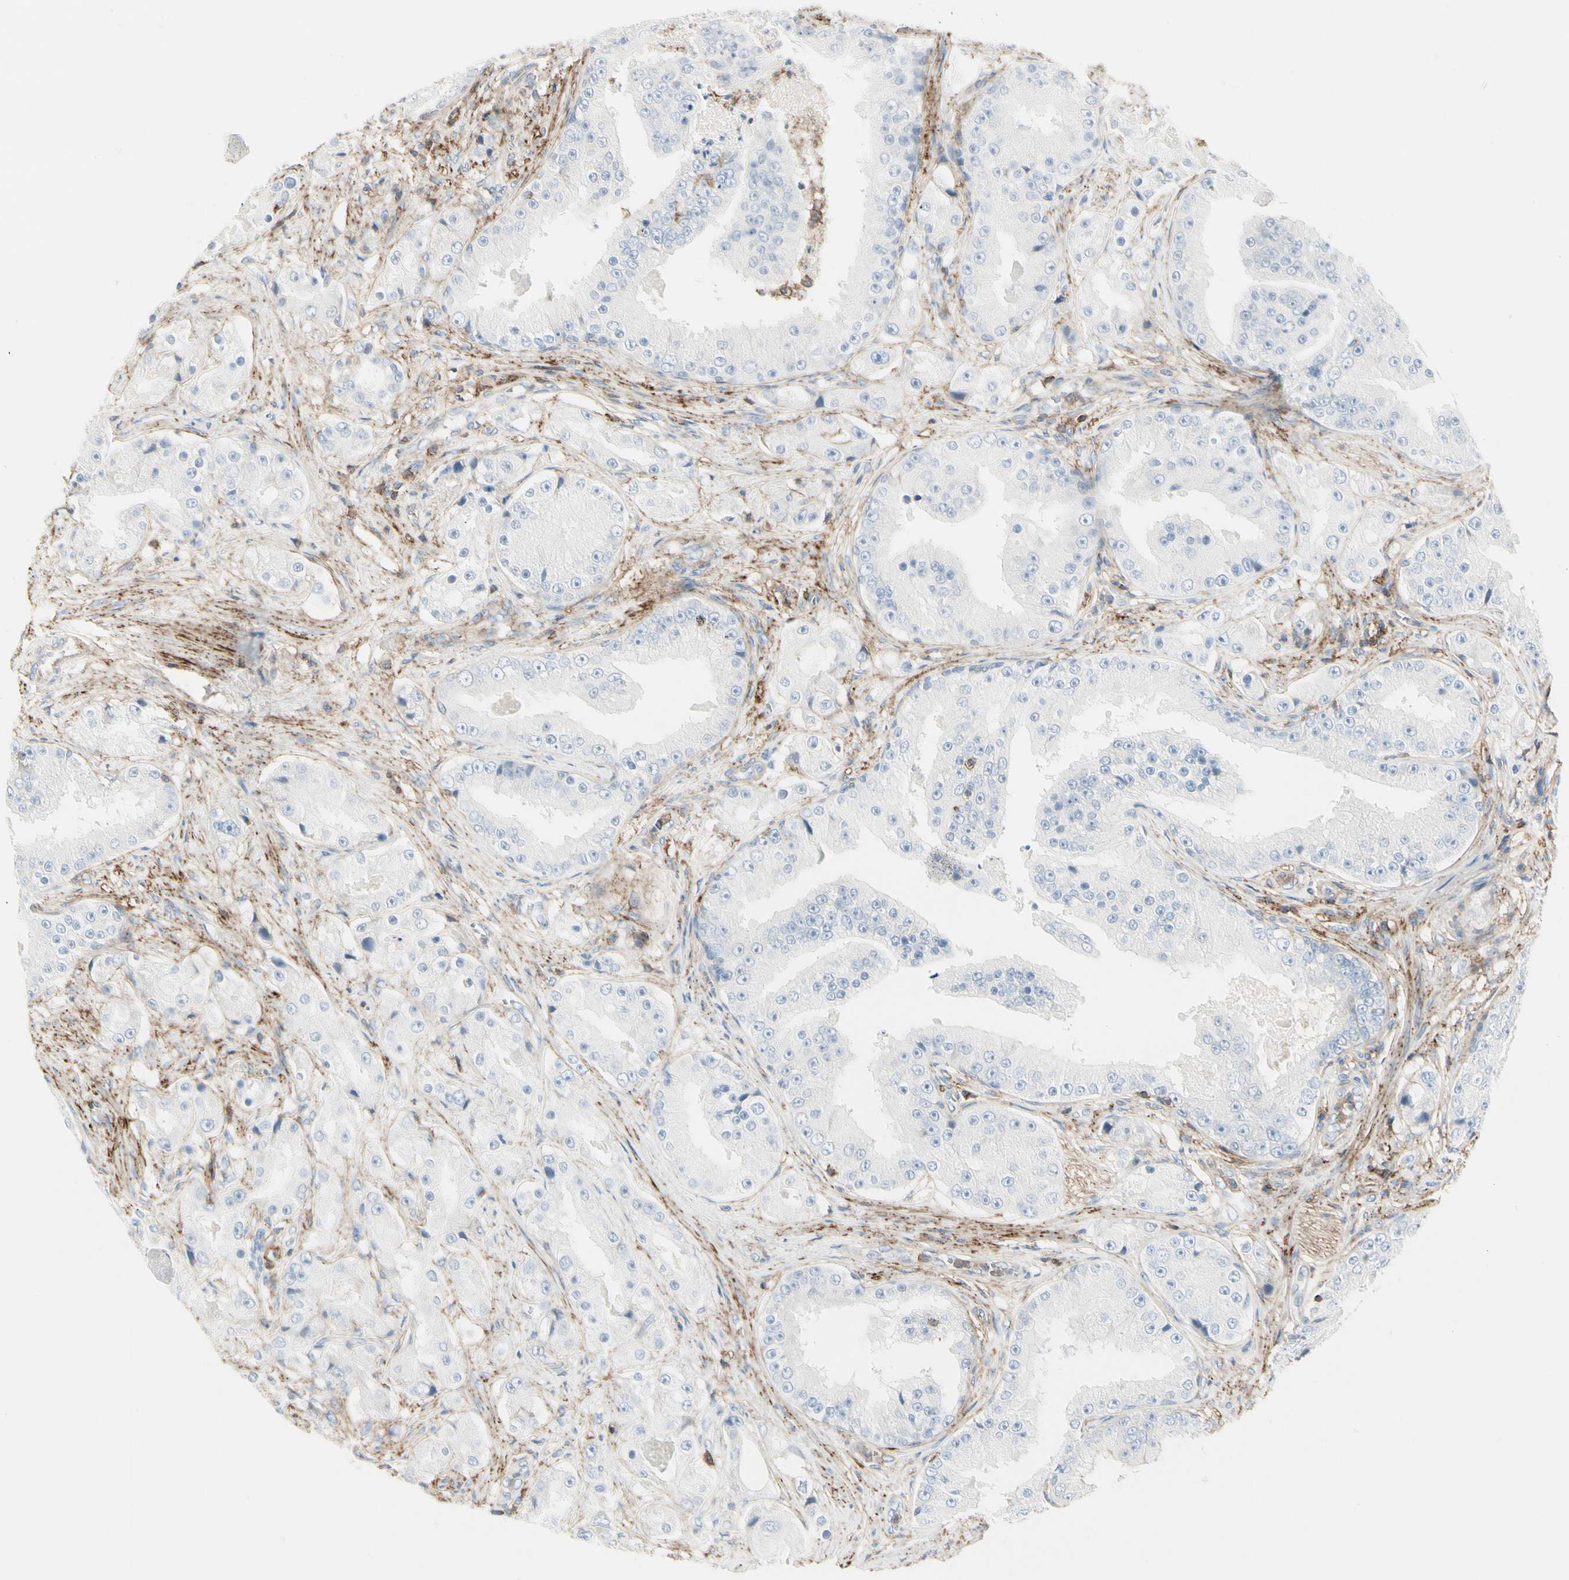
{"staining": {"intensity": "negative", "quantity": "none", "location": "none"}, "tissue": "prostate cancer", "cell_type": "Tumor cells", "image_type": "cancer", "snomed": [{"axis": "morphology", "description": "Adenocarcinoma, High grade"}, {"axis": "topography", "description": "Prostate"}], "caption": "This is a image of immunohistochemistry (IHC) staining of prostate cancer, which shows no positivity in tumor cells.", "gene": "CLEC2B", "patient": {"sex": "male", "age": 73}}